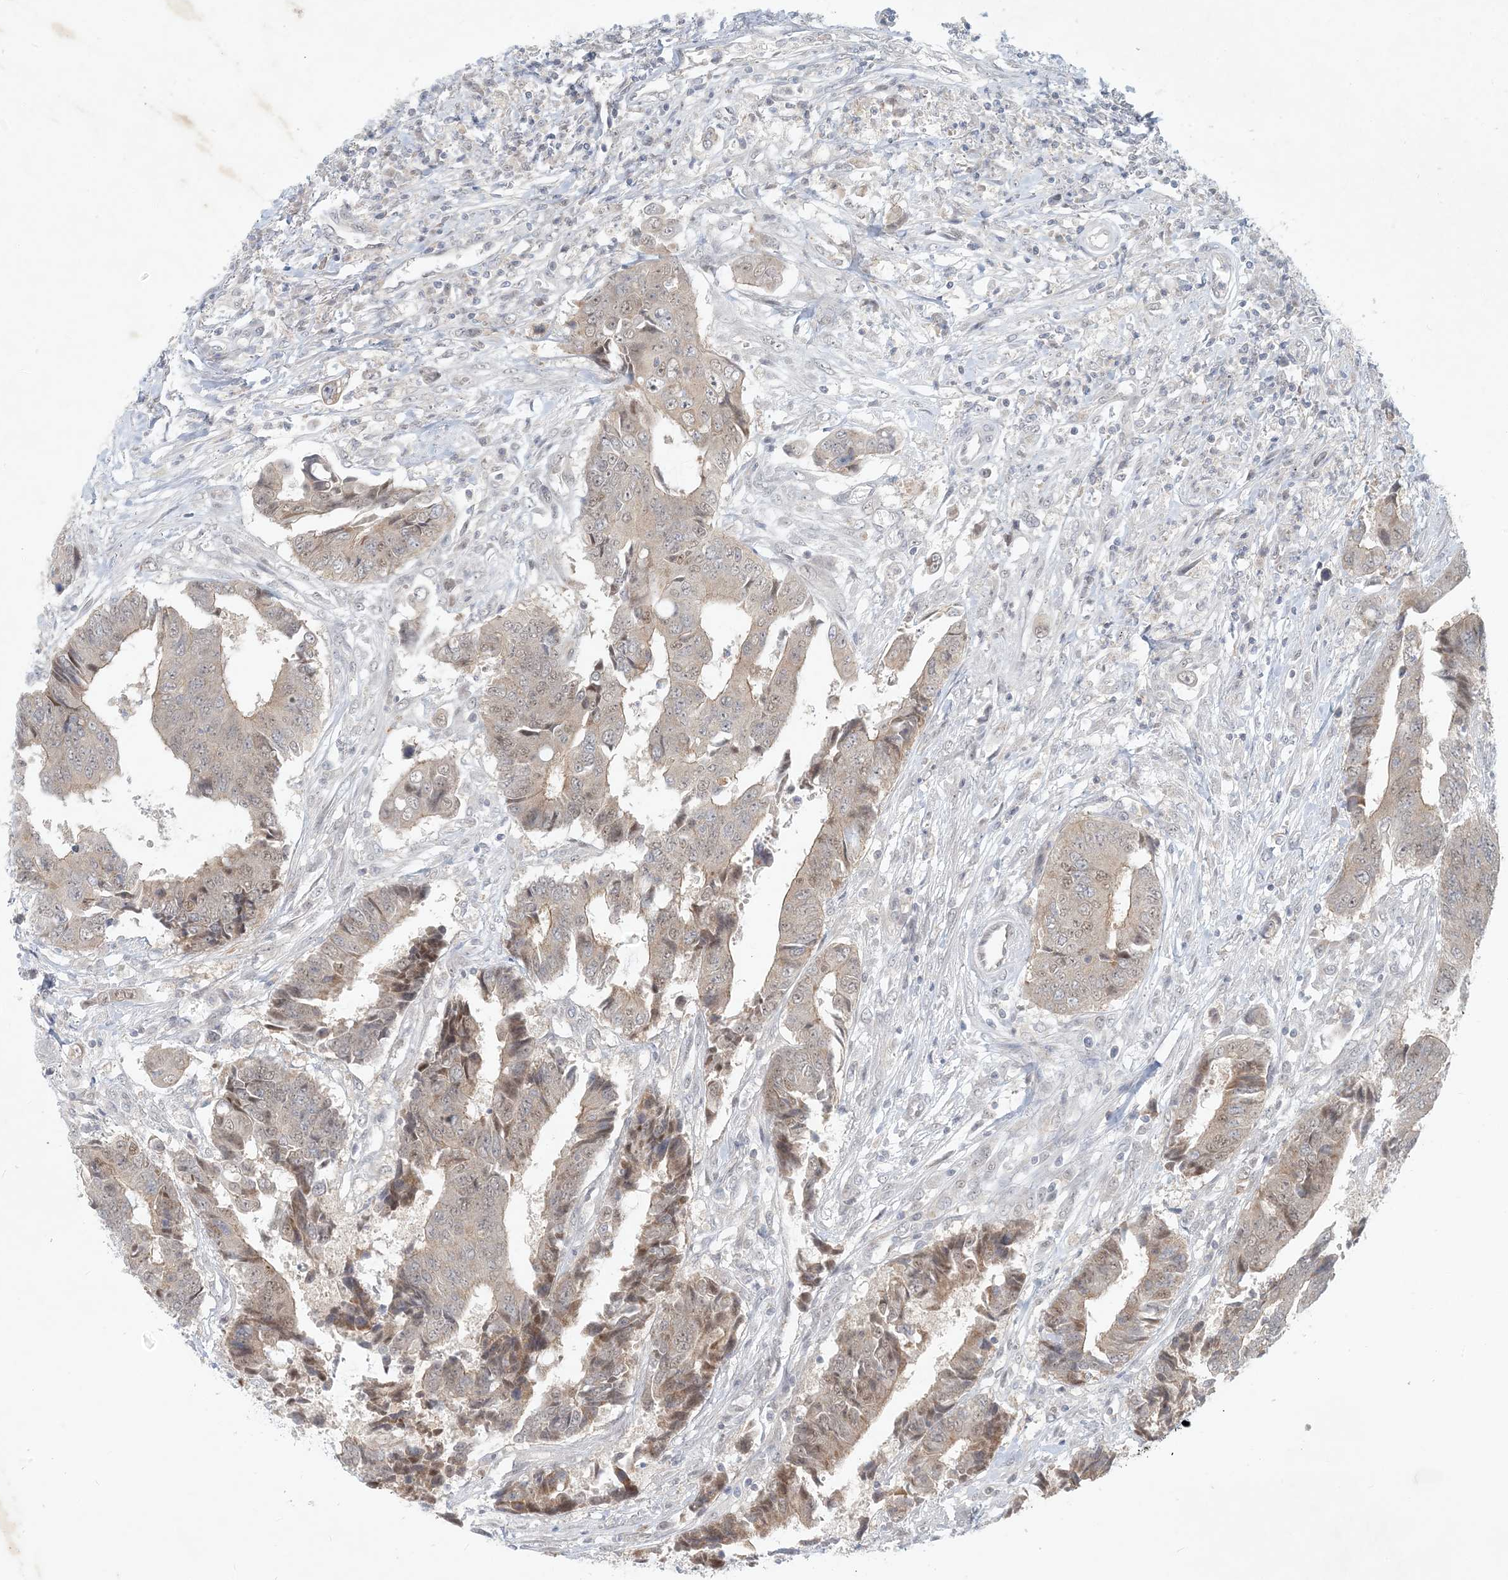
{"staining": {"intensity": "moderate", "quantity": "25%-75%", "location": "cytoplasmic/membranous,nuclear"}, "tissue": "colorectal cancer", "cell_type": "Tumor cells", "image_type": "cancer", "snomed": [{"axis": "morphology", "description": "Adenocarcinoma, NOS"}, {"axis": "topography", "description": "Rectum"}], "caption": "Tumor cells display medium levels of moderate cytoplasmic/membranous and nuclear positivity in approximately 25%-75% of cells in adenocarcinoma (colorectal).", "gene": "OBI1", "patient": {"sex": "male", "age": 84}}